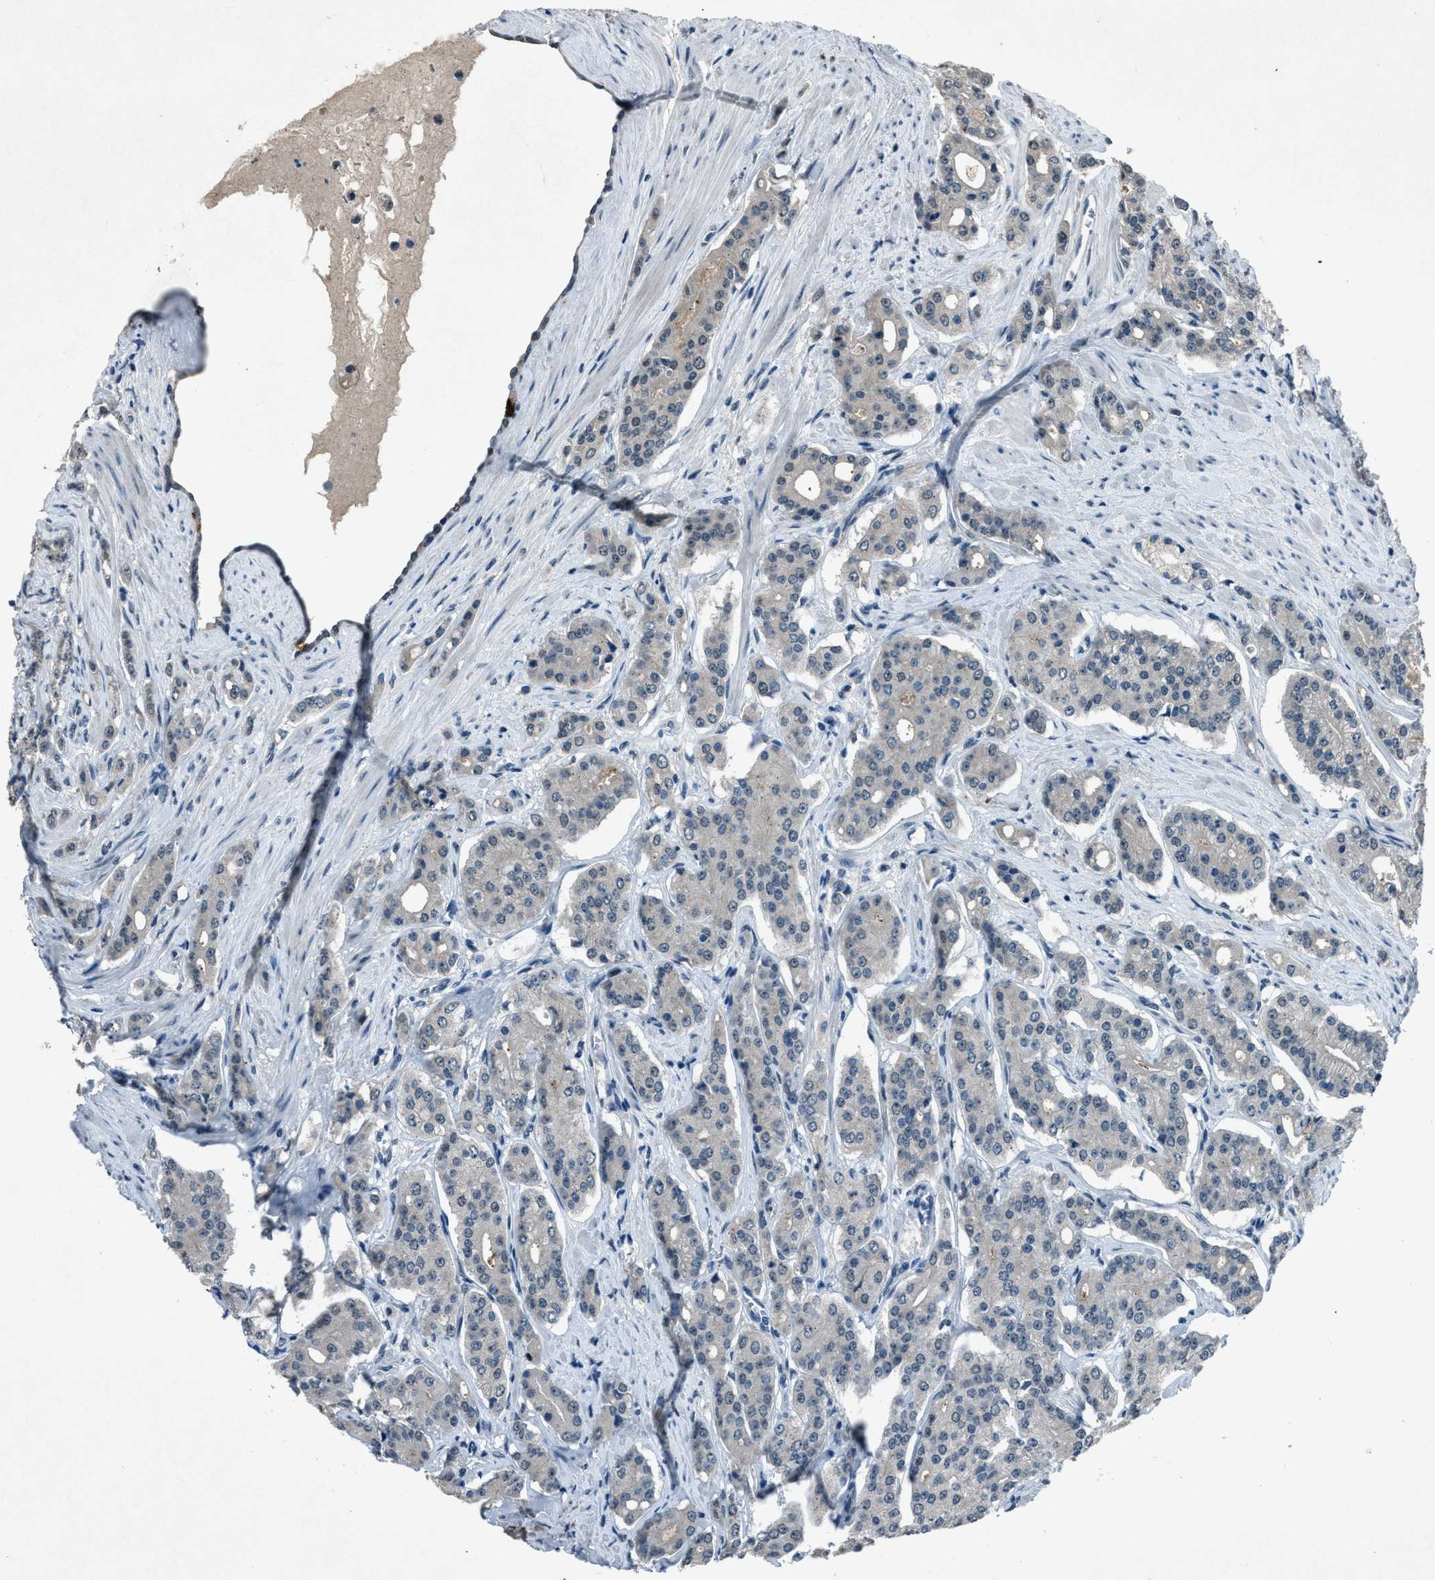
{"staining": {"intensity": "weak", "quantity": "25%-75%", "location": "cytoplasmic/membranous,nuclear"}, "tissue": "prostate cancer", "cell_type": "Tumor cells", "image_type": "cancer", "snomed": [{"axis": "morphology", "description": "Adenocarcinoma, High grade"}, {"axis": "topography", "description": "Prostate"}], "caption": "Prostate cancer (adenocarcinoma (high-grade)) was stained to show a protein in brown. There is low levels of weak cytoplasmic/membranous and nuclear positivity in about 25%-75% of tumor cells.", "gene": "DUSP19", "patient": {"sex": "male", "age": 71}}